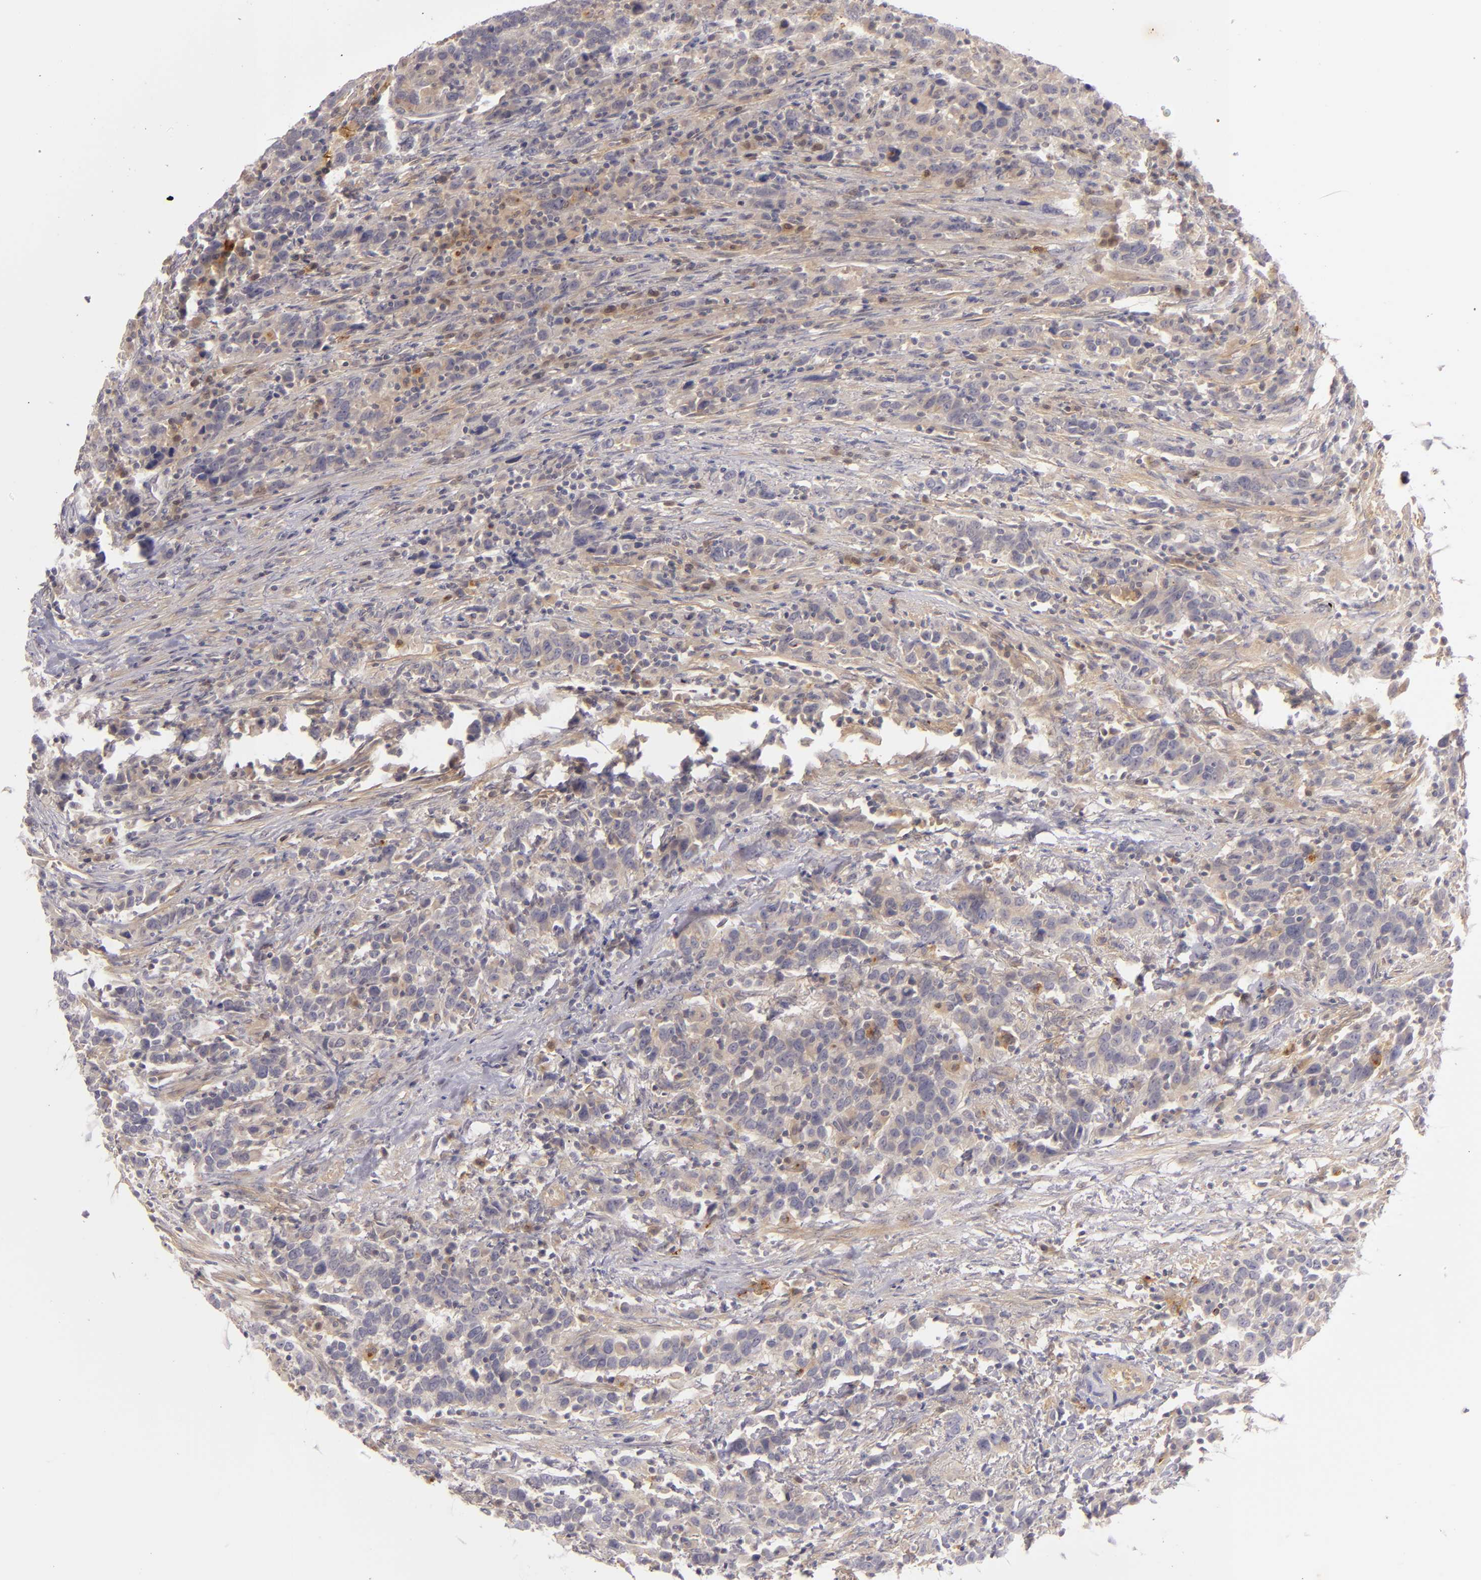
{"staining": {"intensity": "weak", "quantity": "25%-75%", "location": "cytoplasmic/membranous"}, "tissue": "urothelial cancer", "cell_type": "Tumor cells", "image_type": "cancer", "snomed": [{"axis": "morphology", "description": "Urothelial carcinoma, High grade"}, {"axis": "topography", "description": "Urinary bladder"}], "caption": "Urothelial cancer tissue demonstrates weak cytoplasmic/membranous staining in about 25%-75% of tumor cells", "gene": "CD83", "patient": {"sex": "male", "age": 61}}